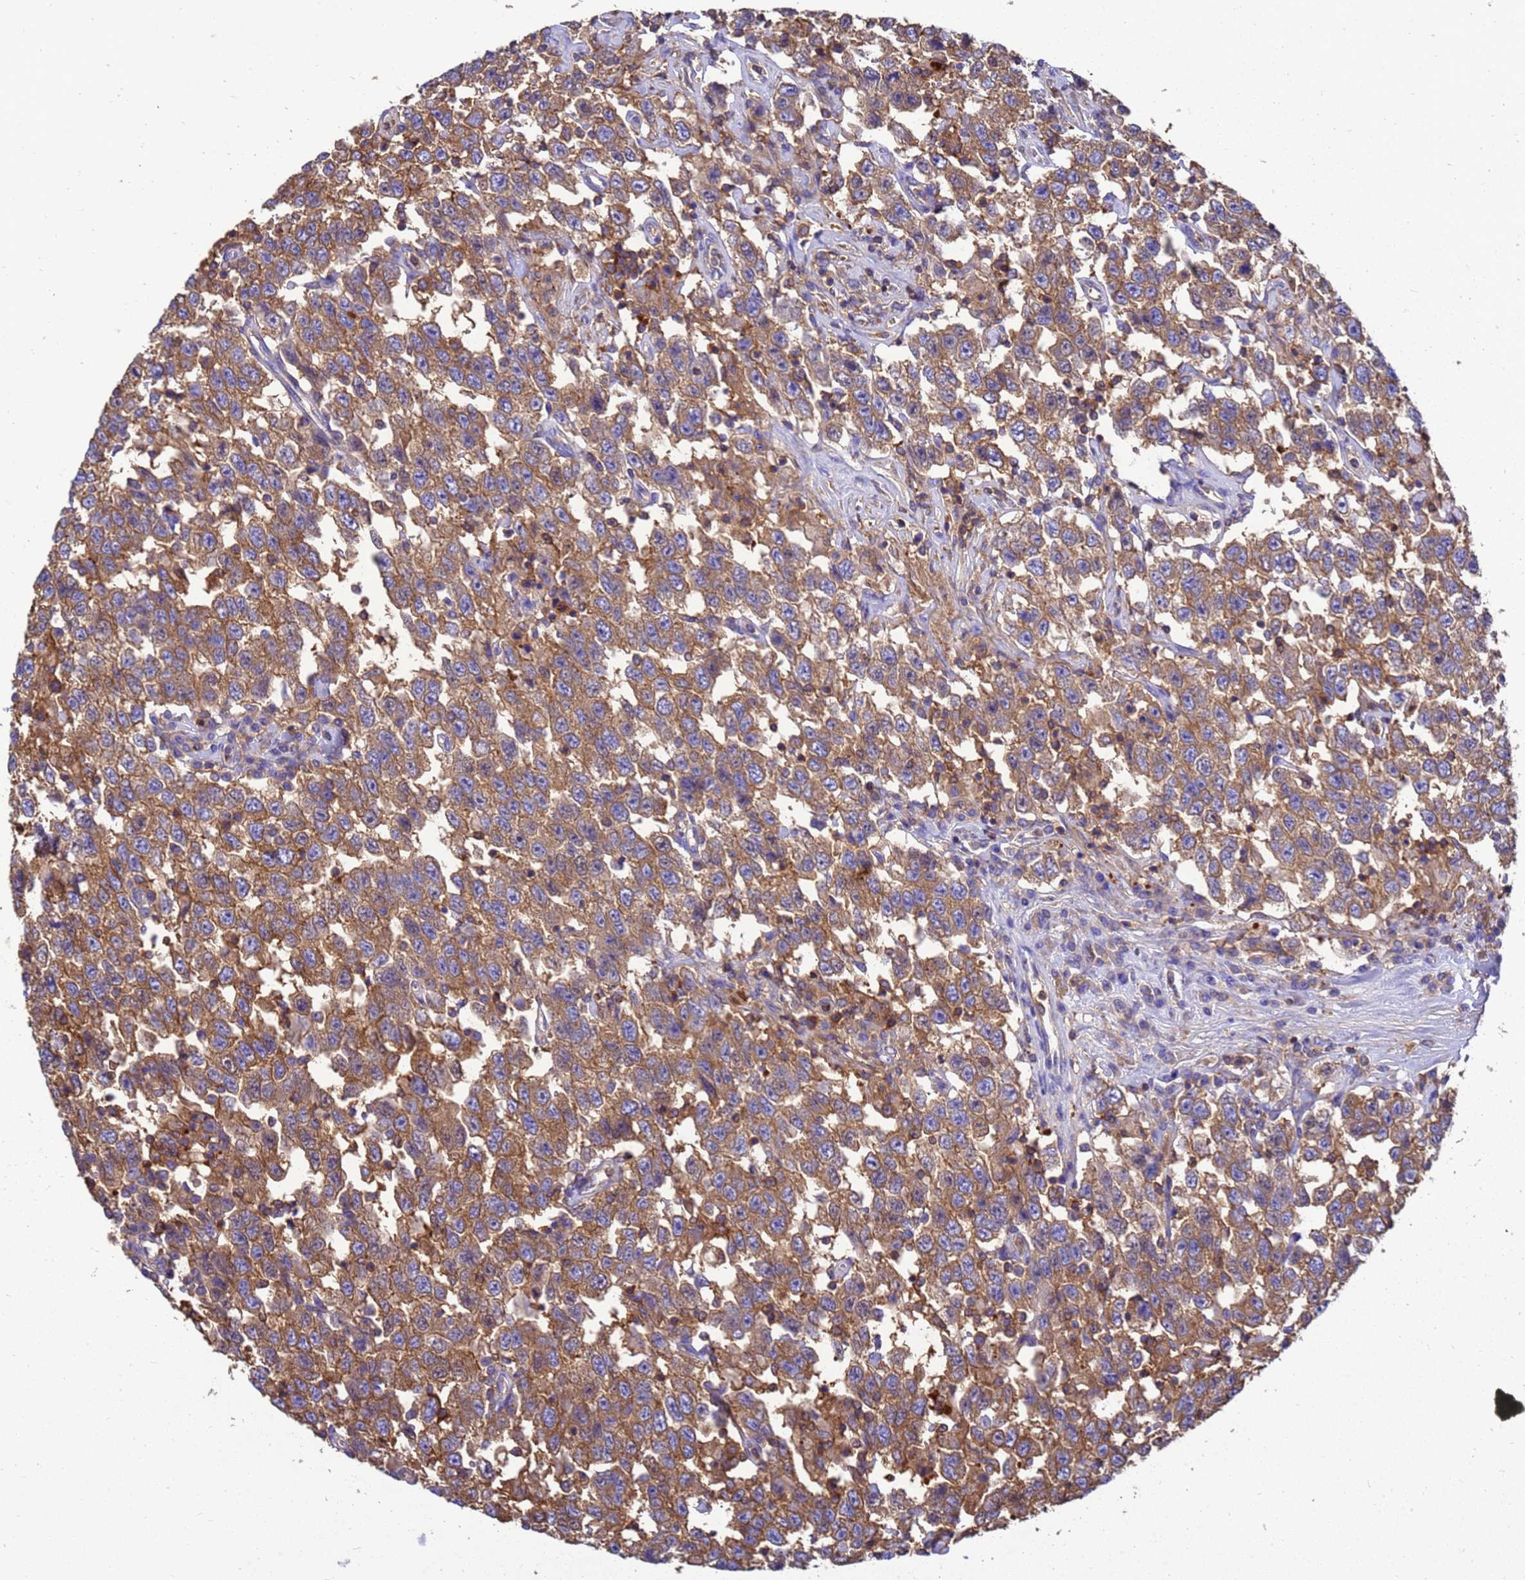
{"staining": {"intensity": "moderate", "quantity": ">75%", "location": "cytoplasmic/membranous"}, "tissue": "testis cancer", "cell_type": "Tumor cells", "image_type": "cancer", "snomed": [{"axis": "morphology", "description": "Seminoma, NOS"}, {"axis": "topography", "description": "Testis"}], "caption": "A brown stain highlights moderate cytoplasmic/membranous staining of a protein in seminoma (testis) tumor cells.", "gene": "ZNF235", "patient": {"sex": "male", "age": 41}}